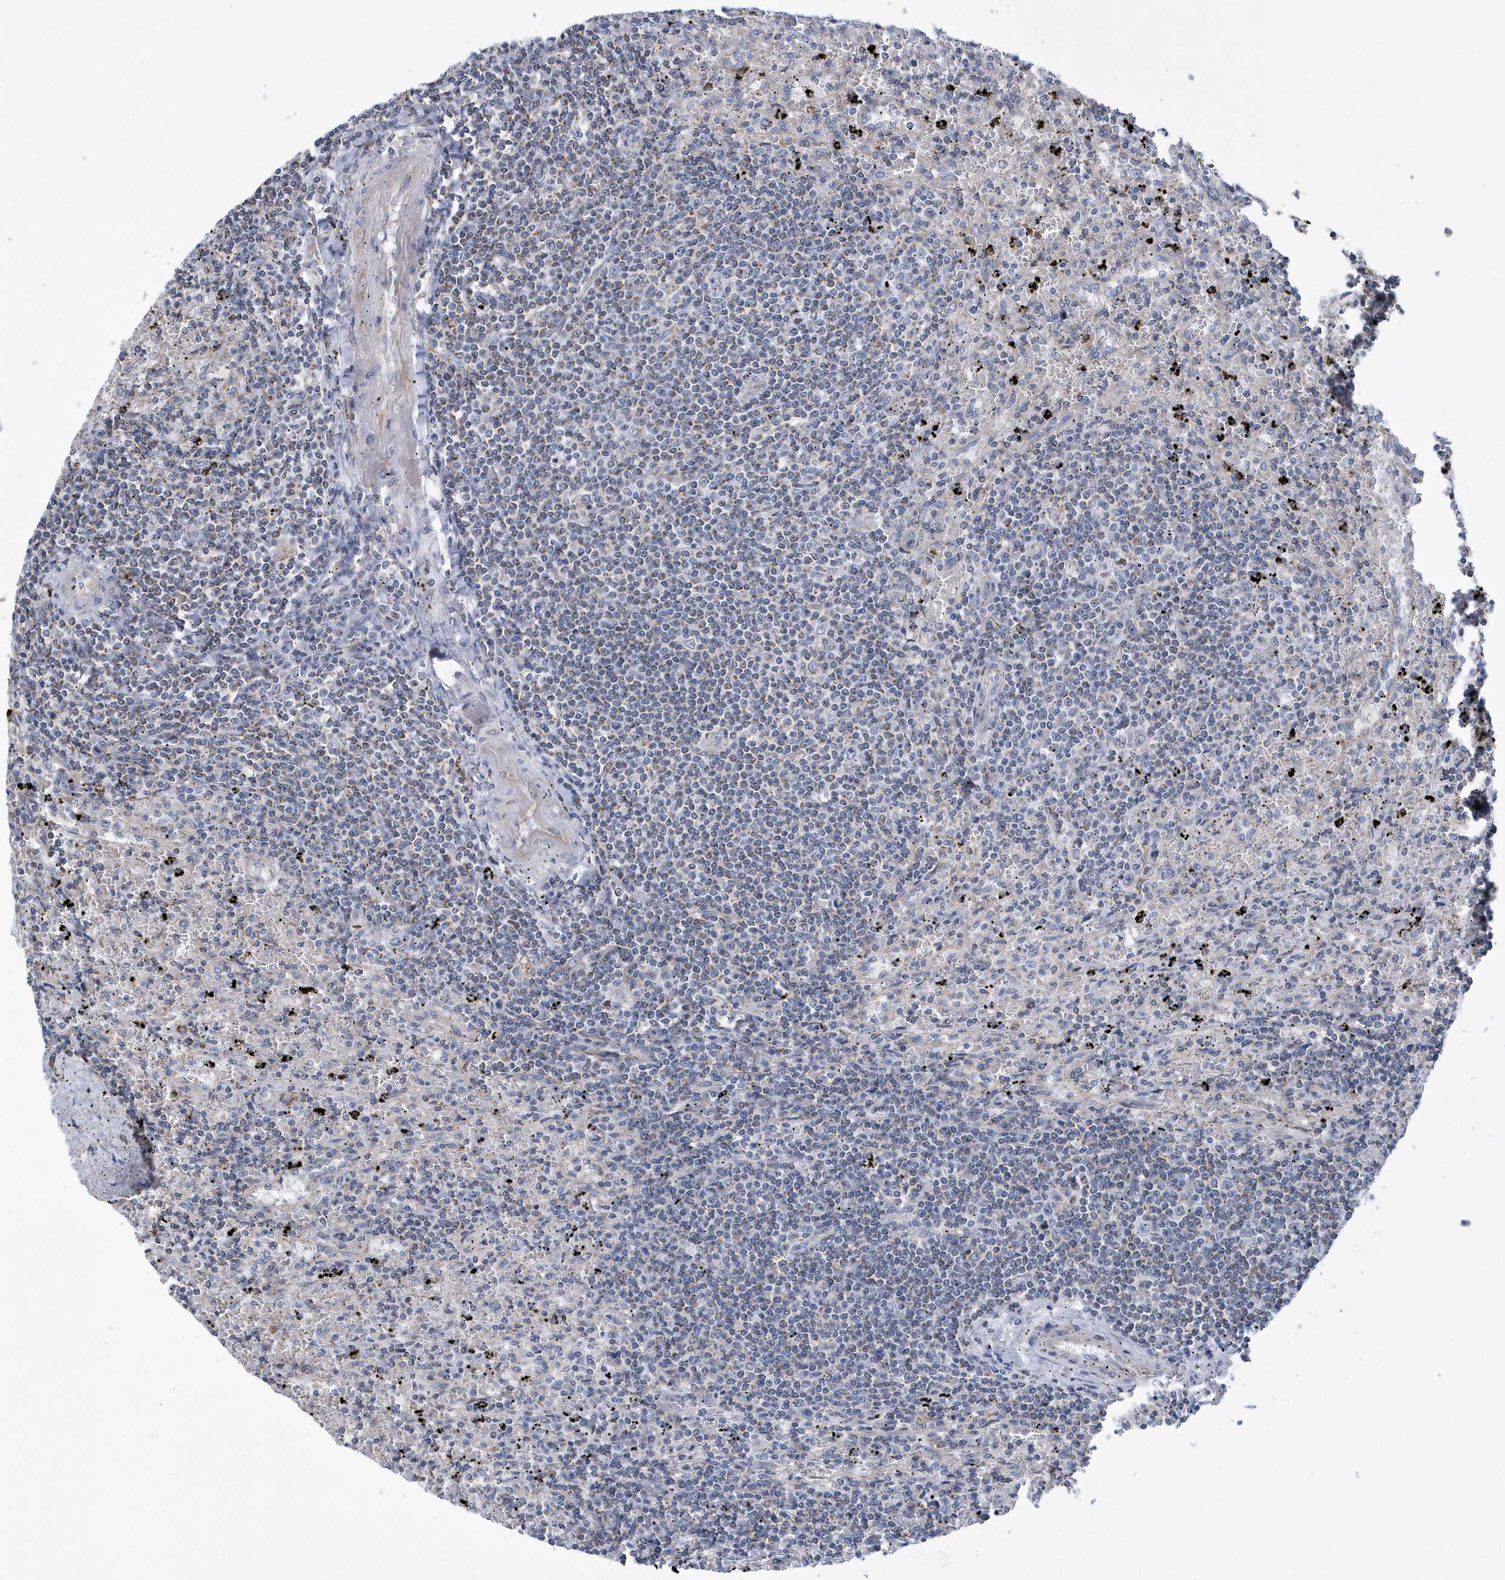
{"staining": {"intensity": "negative", "quantity": "none", "location": "none"}, "tissue": "lymphoma", "cell_type": "Tumor cells", "image_type": "cancer", "snomed": [{"axis": "morphology", "description": "Malignant lymphoma, non-Hodgkin's type, Low grade"}, {"axis": "topography", "description": "Spleen"}], "caption": "IHC photomicrograph of lymphoma stained for a protein (brown), which shows no staining in tumor cells.", "gene": "VWA5B2", "patient": {"sex": "male", "age": 76}}